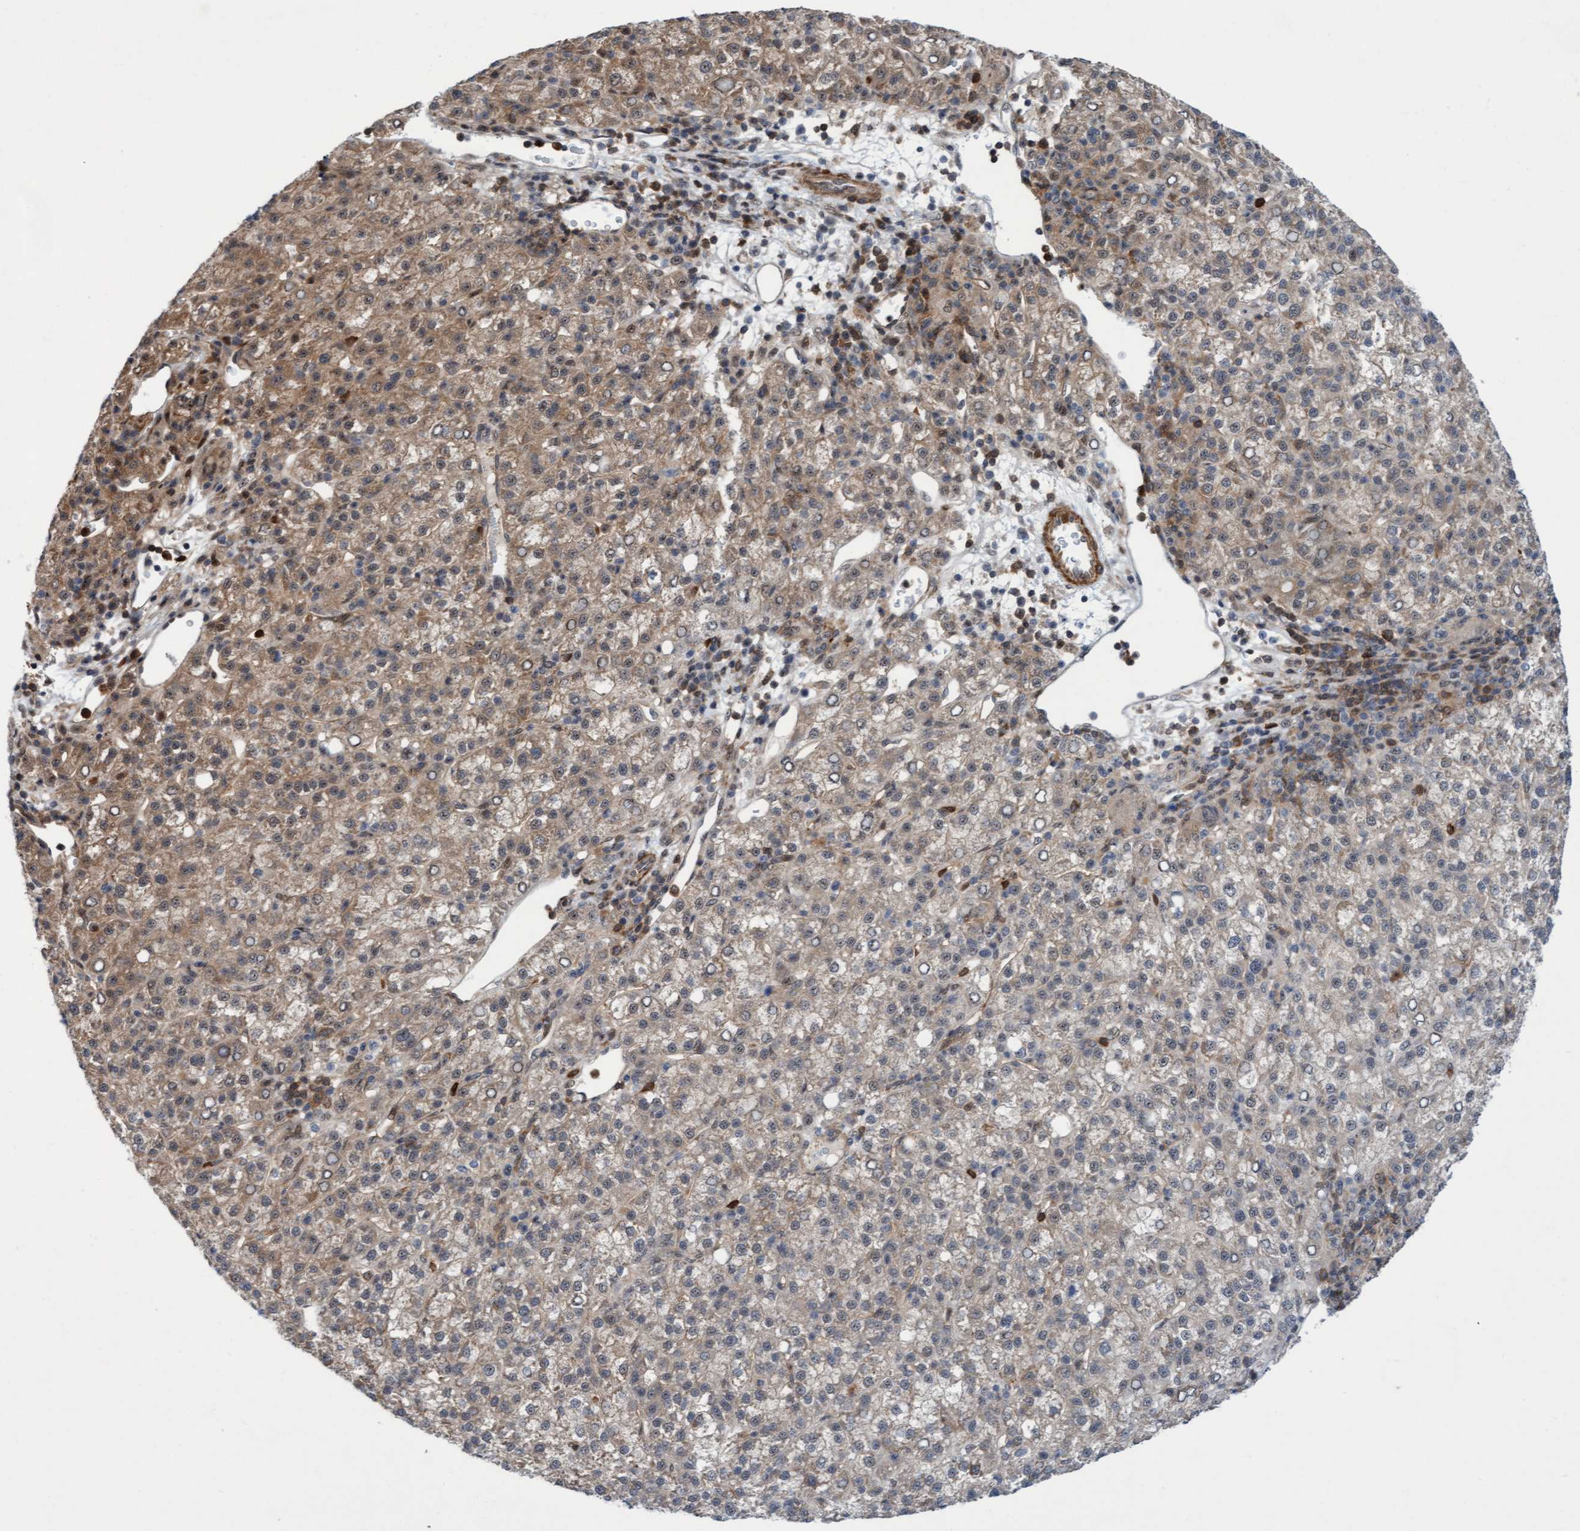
{"staining": {"intensity": "moderate", "quantity": "<25%", "location": "cytoplasmic/membranous"}, "tissue": "liver cancer", "cell_type": "Tumor cells", "image_type": "cancer", "snomed": [{"axis": "morphology", "description": "Carcinoma, Hepatocellular, NOS"}, {"axis": "topography", "description": "Liver"}], "caption": "Liver hepatocellular carcinoma was stained to show a protein in brown. There is low levels of moderate cytoplasmic/membranous positivity in about <25% of tumor cells.", "gene": "RAP1GAP2", "patient": {"sex": "female", "age": 58}}